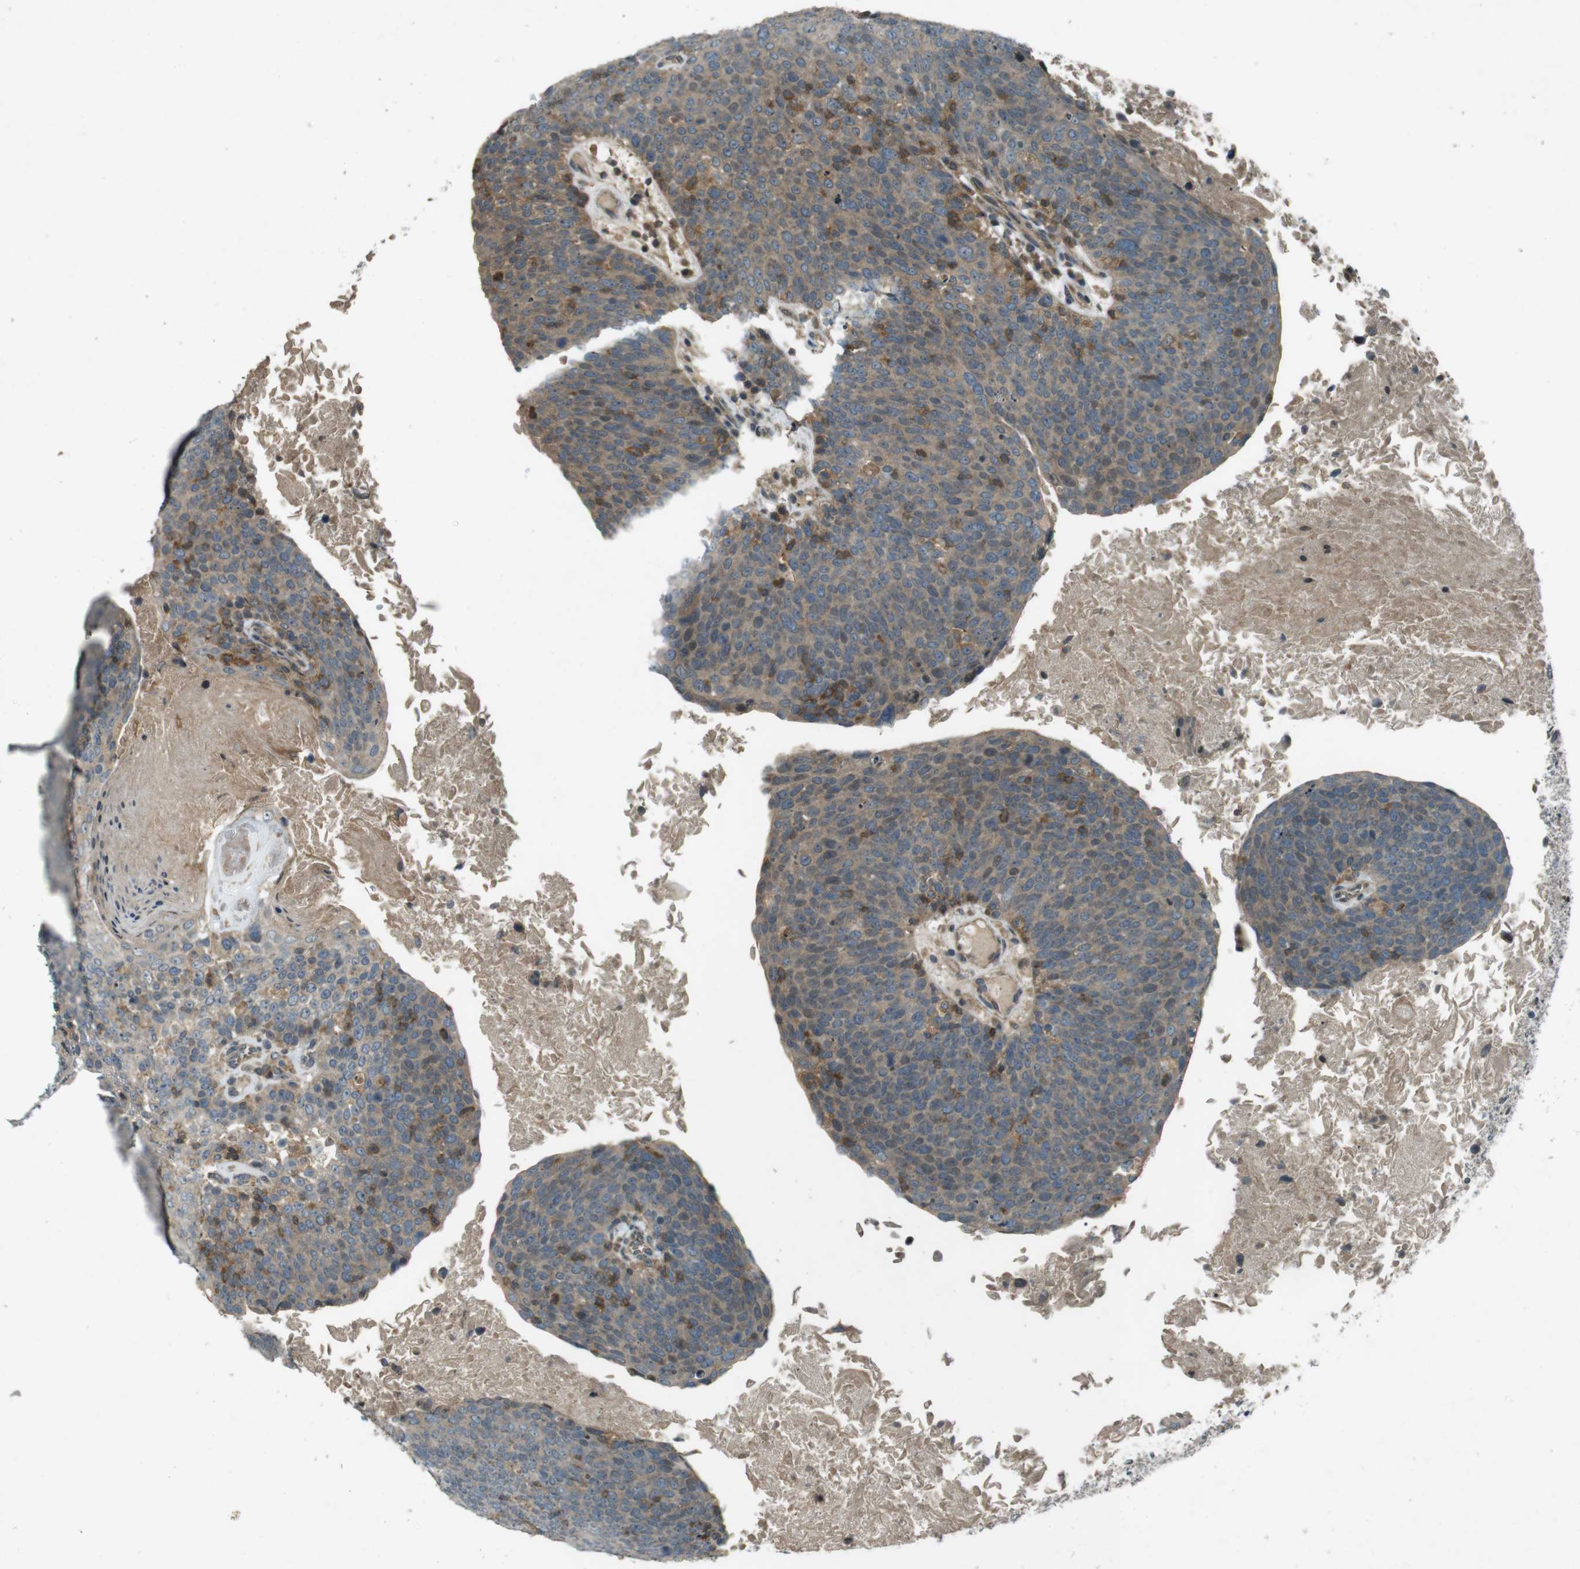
{"staining": {"intensity": "weak", "quantity": ">75%", "location": "cytoplasmic/membranous"}, "tissue": "head and neck cancer", "cell_type": "Tumor cells", "image_type": "cancer", "snomed": [{"axis": "morphology", "description": "Squamous cell carcinoma, NOS"}, {"axis": "morphology", "description": "Squamous cell carcinoma, metastatic, NOS"}, {"axis": "topography", "description": "Lymph node"}, {"axis": "topography", "description": "Head-Neck"}], "caption": "Head and neck metastatic squamous cell carcinoma stained for a protein (brown) displays weak cytoplasmic/membranous positive staining in about >75% of tumor cells.", "gene": "ZYX", "patient": {"sex": "male", "age": 62}}